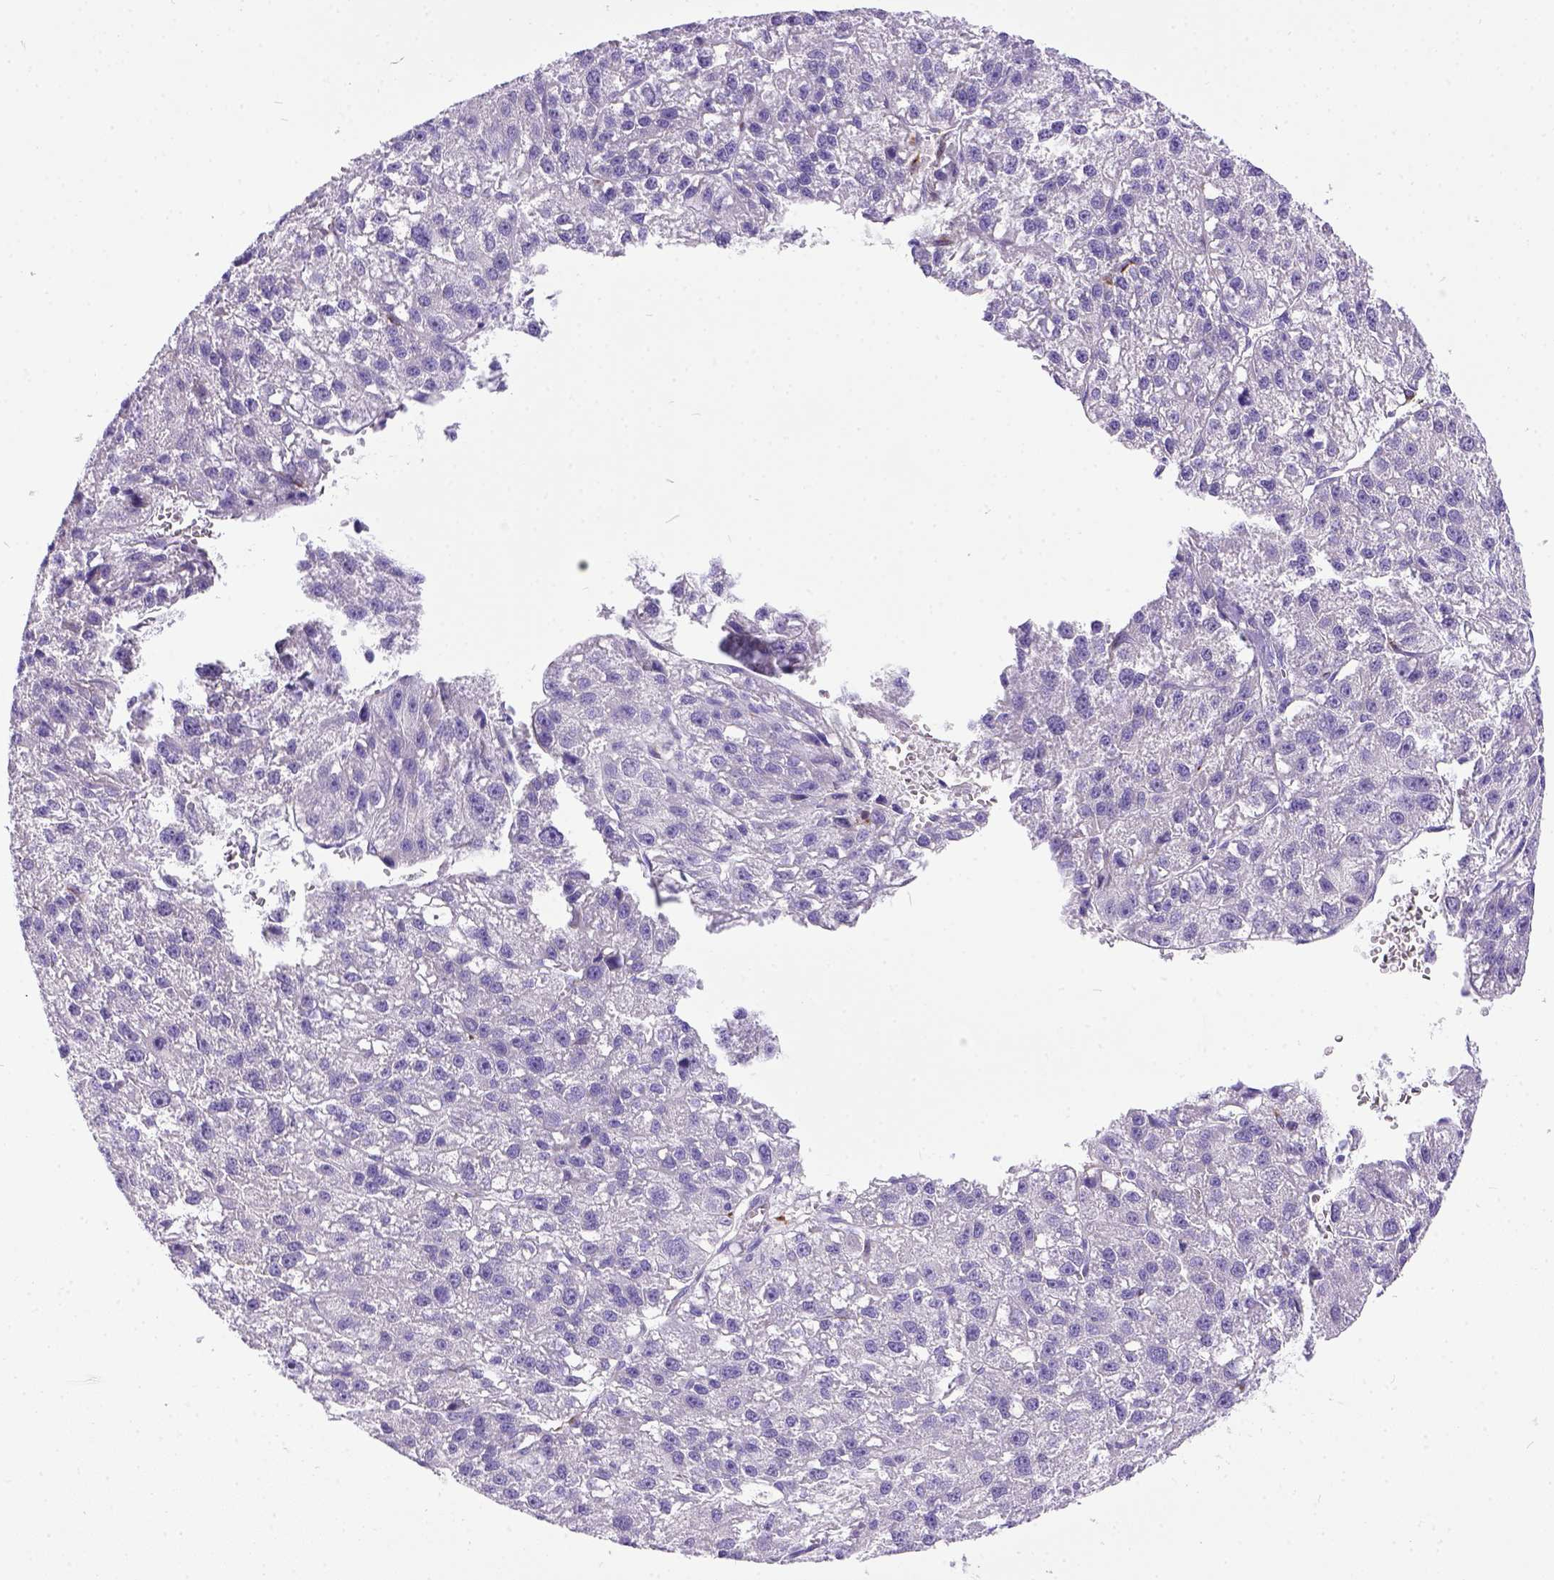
{"staining": {"intensity": "negative", "quantity": "none", "location": "none"}, "tissue": "liver cancer", "cell_type": "Tumor cells", "image_type": "cancer", "snomed": [{"axis": "morphology", "description": "Carcinoma, Hepatocellular, NOS"}, {"axis": "topography", "description": "Liver"}], "caption": "The immunohistochemistry (IHC) histopathology image has no significant positivity in tumor cells of liver cancer (hepatocellular carcinoma) tissue. Nuclei are stained in blue.", "gene": "IGF2", "patient": {"sex": "female", "age": 70}}